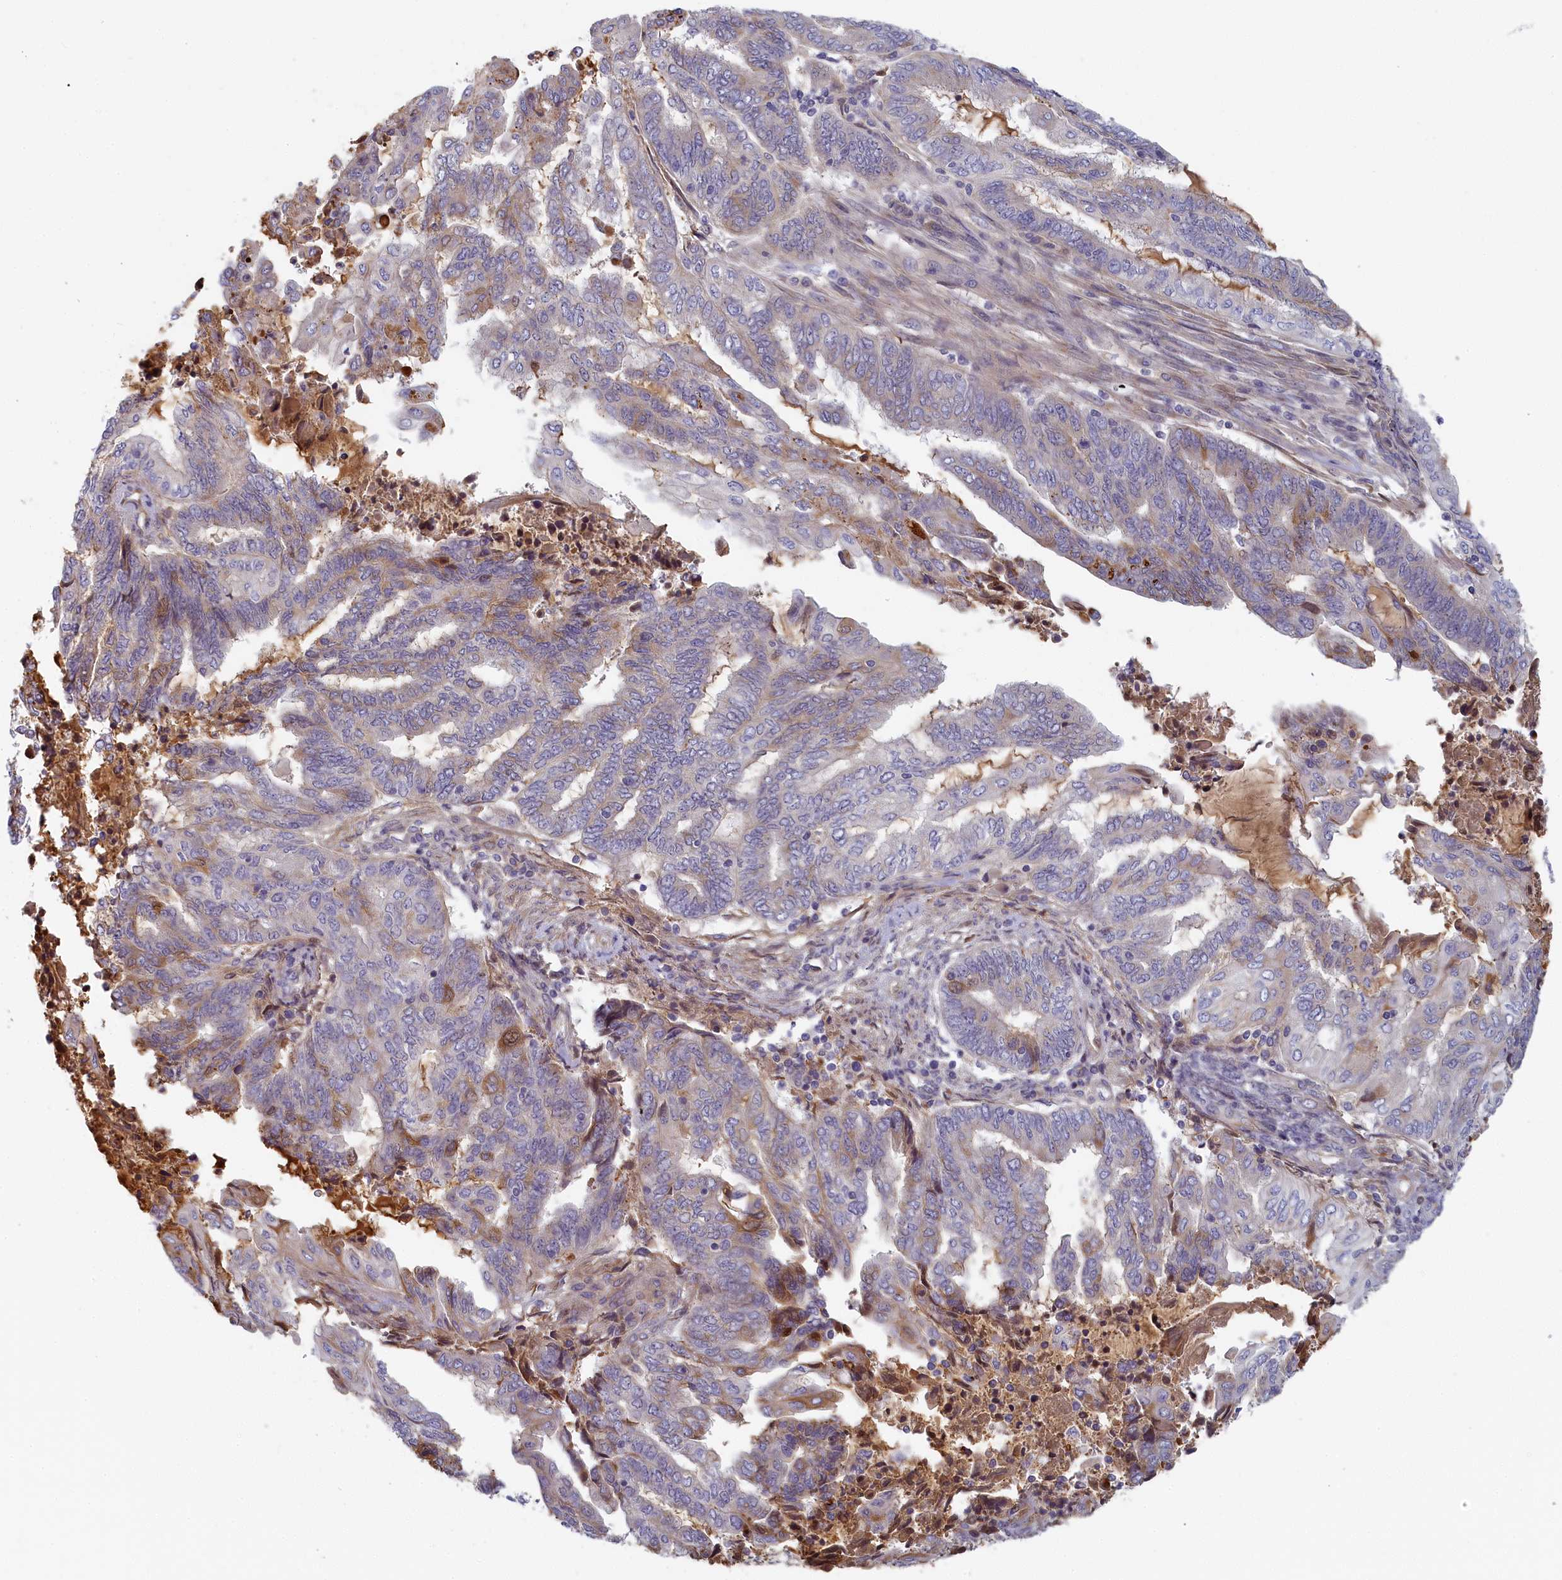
{"staining": {"intensity": "moderate", "quantity": "<25%", "location": "cytoplasmic/membranous"}, "tissue": "endometrial cancer", "cell_type": "Tumor cells", "image_type": "cancer", "snomed": [{"axis": "morphology", "description": "Adenocarcinoma, NOS"}, {"axis": "topography", "description": "Uterus"}, {"axis": "topography", "description": "Endometrium"}], "caption": "Human endometrial cancer (adenocarcinoma) stained for a protein (brown) displays moderate cytoplasmic/membranous positive positivity in approximately <25% of tumor cells.", "gene": "STX16", "patient": {"sex": "female", "age": 70}}